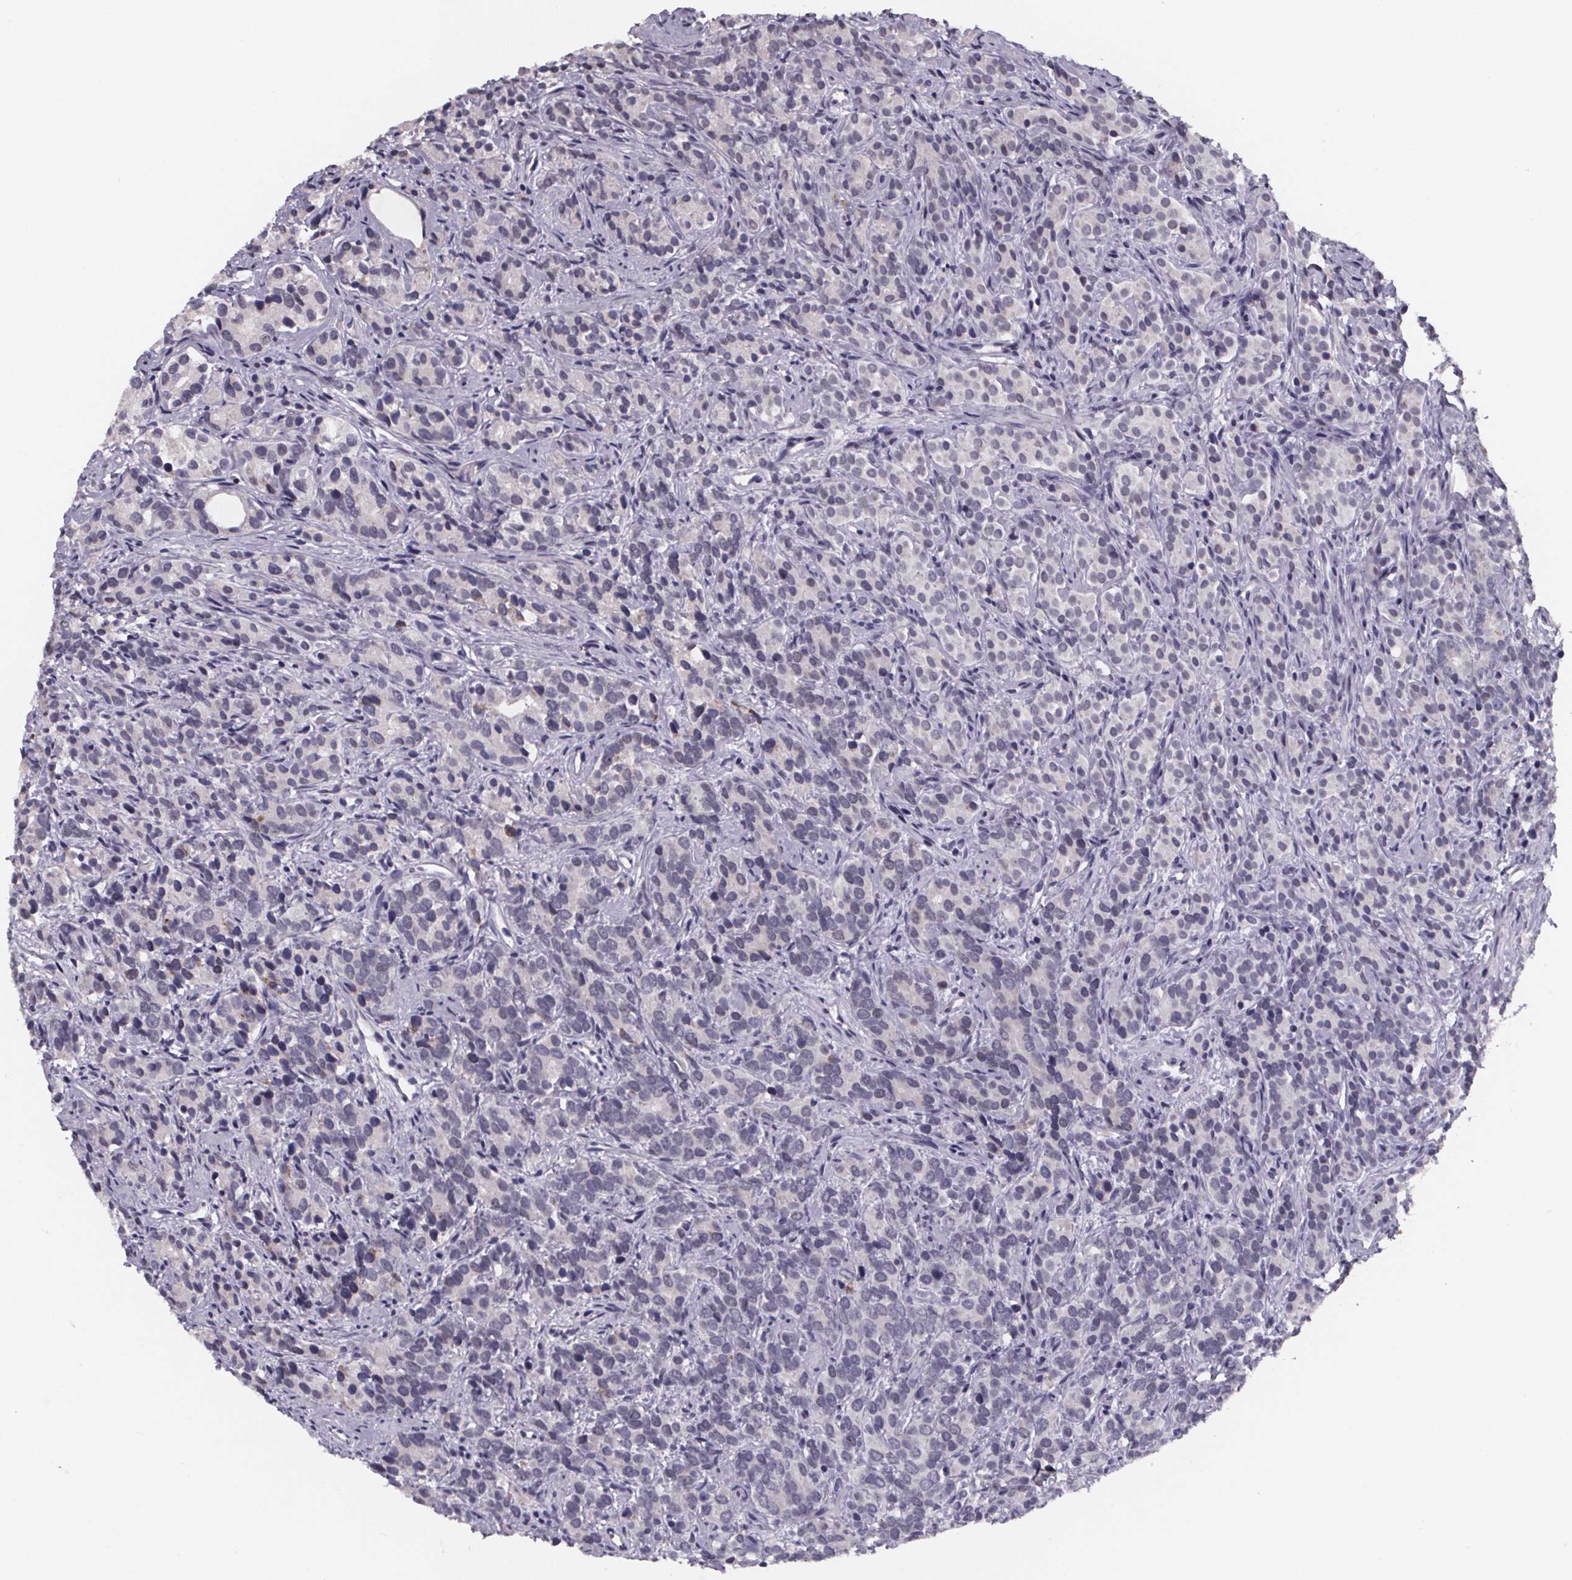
{"staining": {"intensity": "negative", "quantity": "none", "location": "none"}, "tissue": "prostate cancer", "cell_type": "Tumor cells", "image_type": "cancer", "snomed": [{"axis": "morphology", "description": "Adenocarcinoma, High grade"}, {"axis": "topography", "description": "Prostate"}], "caption": "IHC of prostate cancer reveals no expression in tumor cells.", "gene": "PAH", "patient": {"sex": "male", "age": 84}}